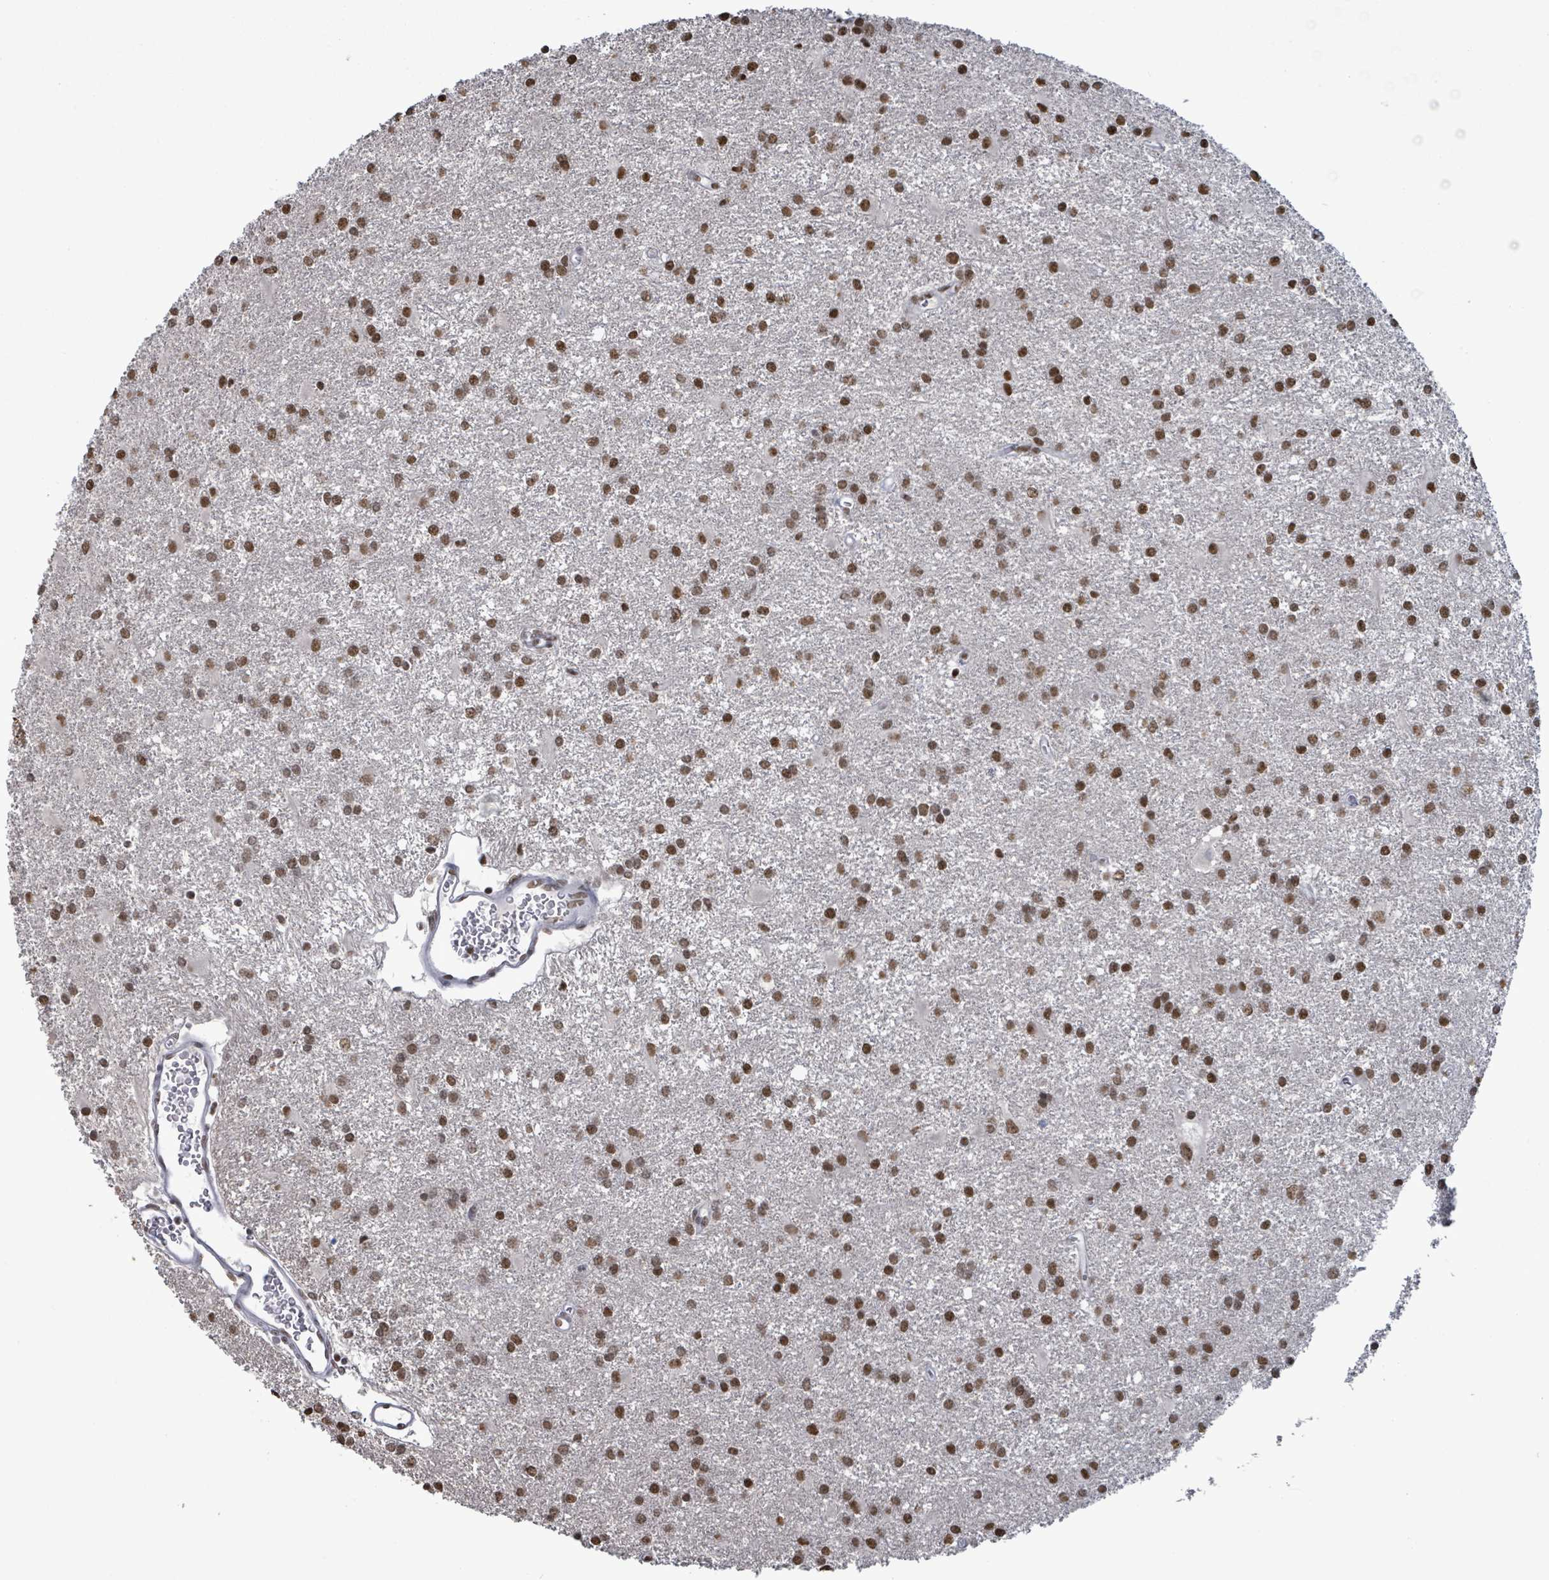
{"staining": {"intensity": "moderate", "quantity": ">75%", "location": "nuclear"}, "tissue": "glioma", "cell_type": "Tumor cells", "image_type": "cancer", "snomed": [{"axis": "morphology", "description": "Glioma, malignant, High grade"}, {"axis": "topography", "description": "Brain"}], "caption": "A high-resolution micrograph shows immunohistochemistry staining of high-grade glioma (malignant), which reveals moderate nuclear positivity in approximately >75% of tumor cells. The staining was performed using DAB to visualize the protein expression in brown, while the nuclei were stained in blue with hematoxylin (Magnification: 20x).", "gene": "SAMD14", "patient": {"sex": "female", "age": 50}}